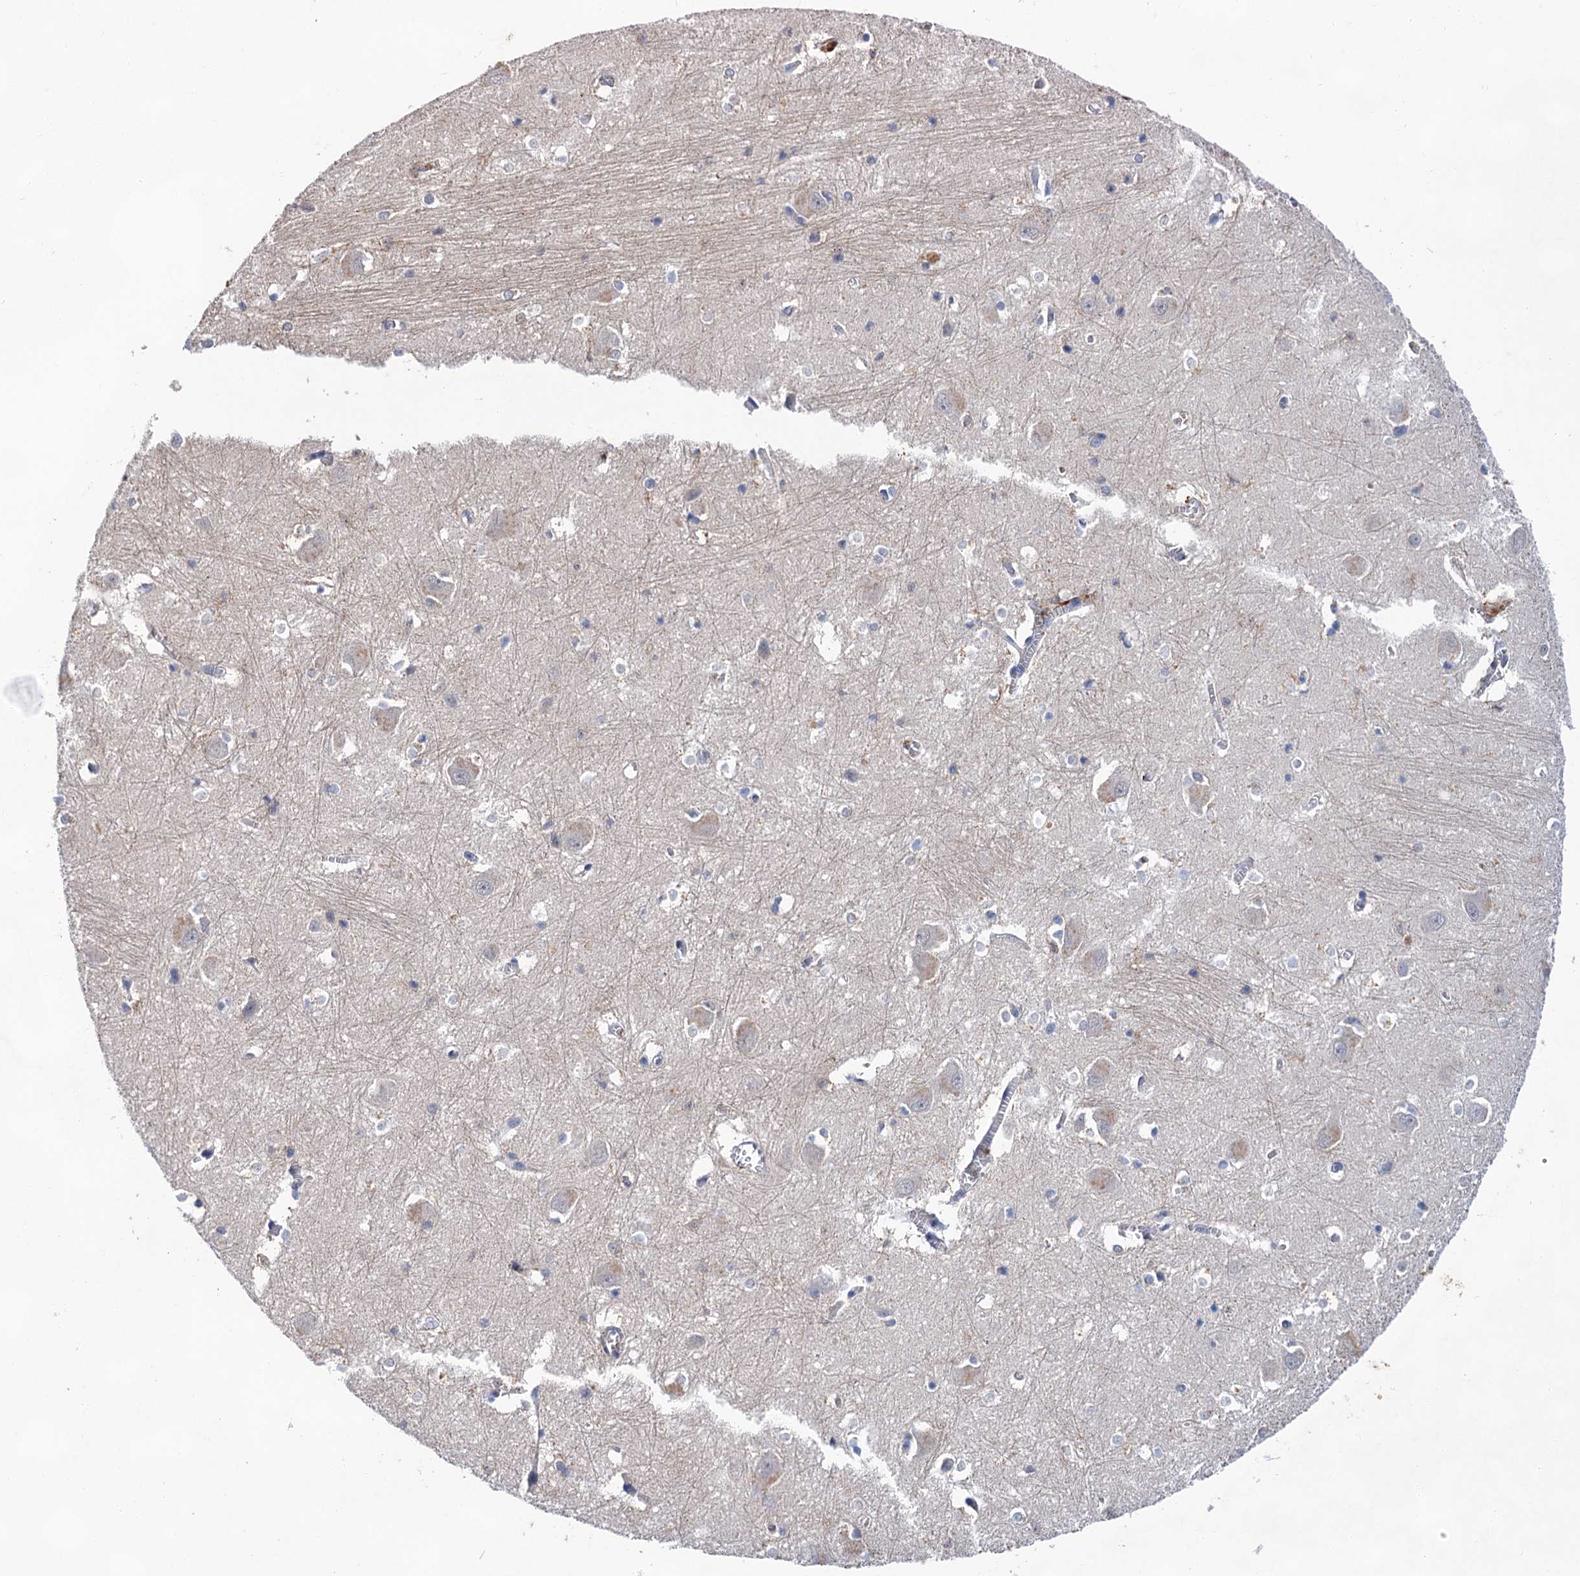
{"staining": {"intensity": "negative", "quantity": "none", "location": "none"}, "tissue": "caudate", "cell_type": "Glial cells", "image_type": "normal", "snomed": [{"axis": "morphology", "description": "Normal tissue, NOS"}, {"axis": "topography", "description": "Lateral ventricle wall"}], "caption": "Immunohistochemistry (IHC) micrograph of unremarkable caudate stained for a protein (brown), which reveals no staining in glial cells.", "gene": "TMTC3", "patient": {"sex": "male", "age": 37}}